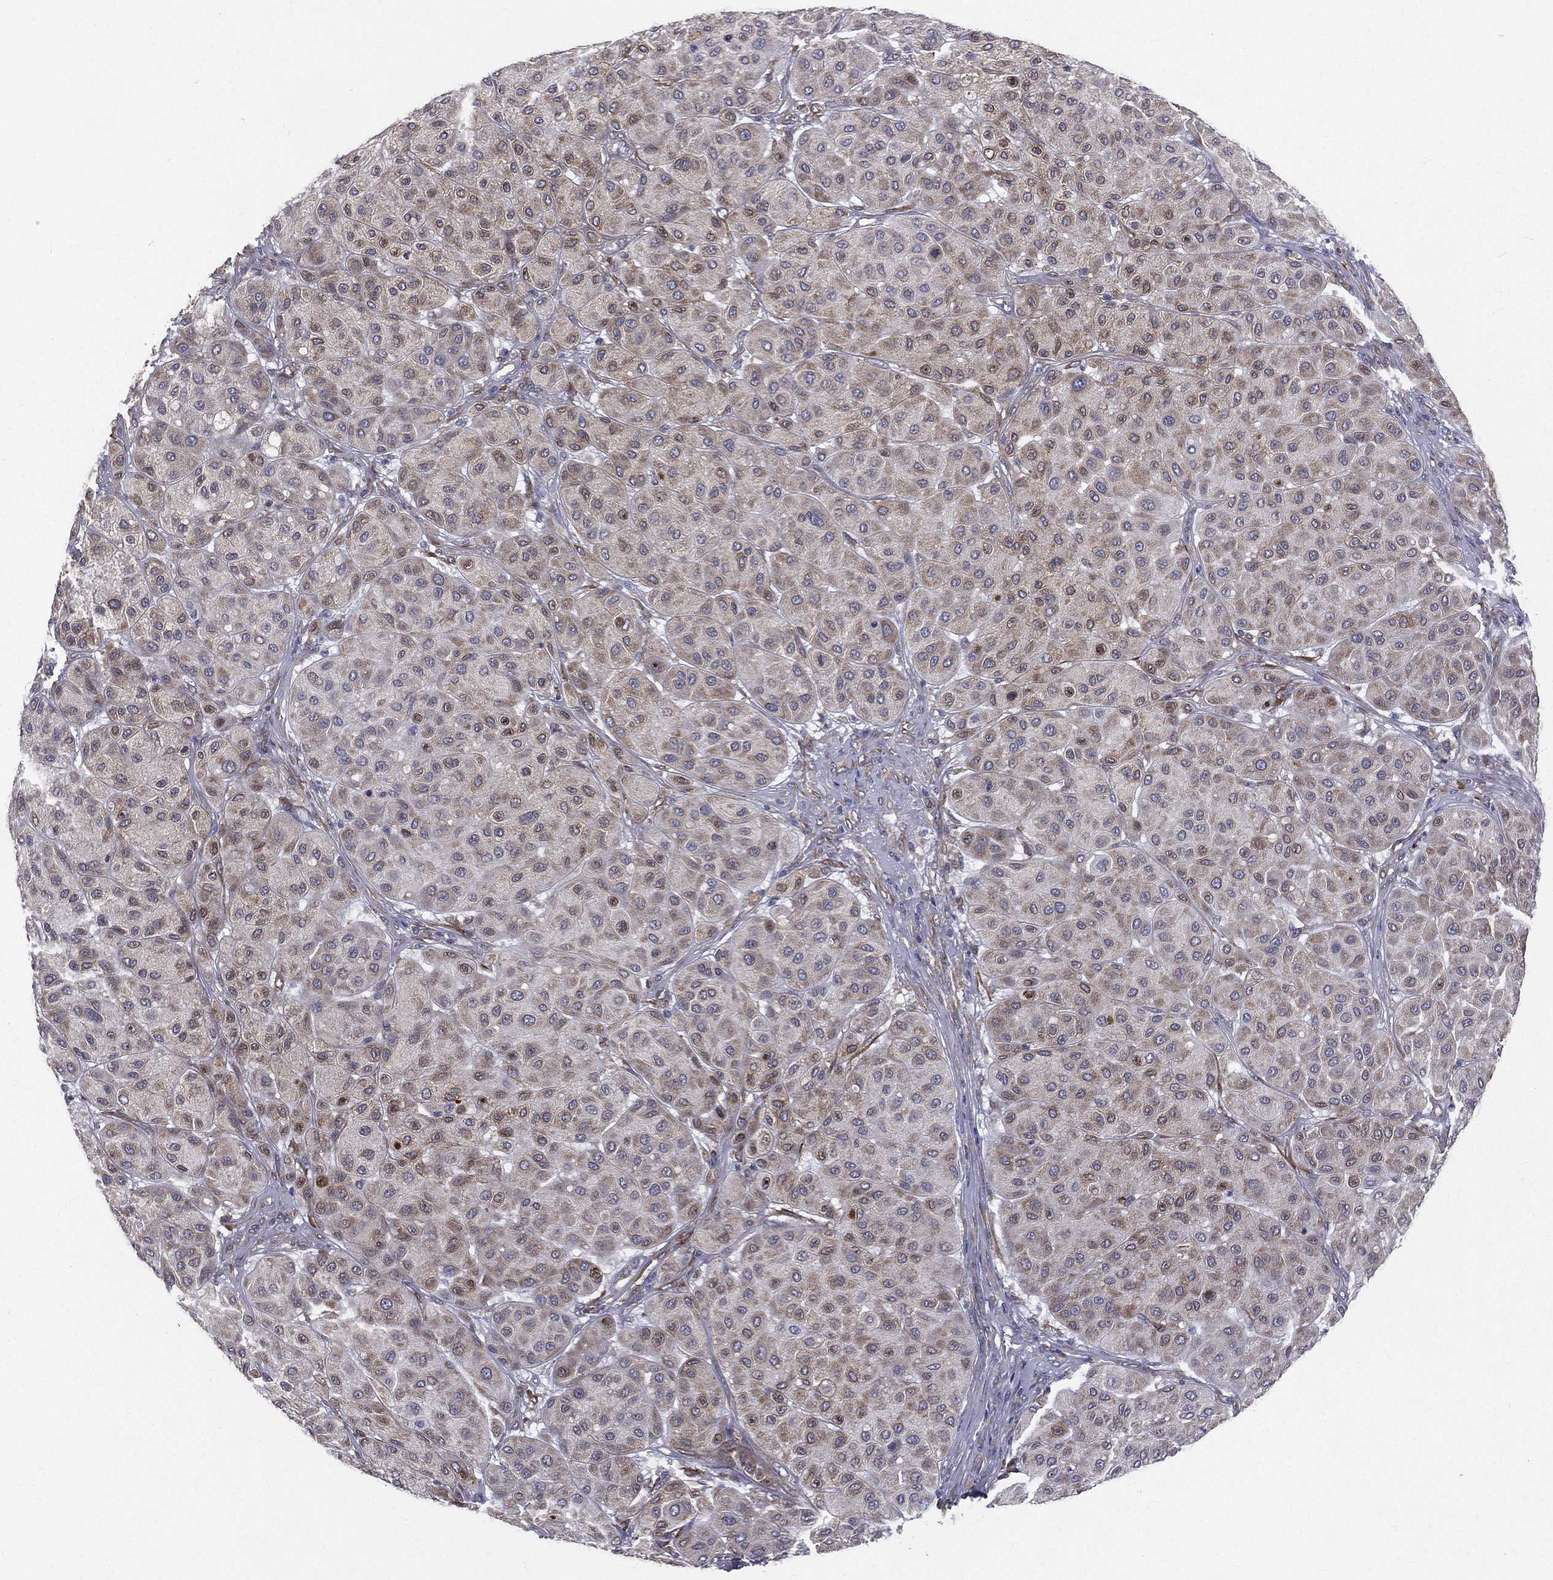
{"staining": {"intensity": "weak", "quantity": "<25%", "location": "cytoplasmic/membranous"}, "tissue": "melanoma", "cell_type": "Tumor cells", "image_type": "cancer", "snomed": [{"axis": "morphology", "description": "Malignant melanoma, Metastatic site"}, {"axis": "topography", "description": "Smooth muscle"}], "caption": "Protein analysis of melanoma reveals no significant staining in tumor cells.", "gene": "PGRMC1", "patient": {"sex": "male", "age": 41}}